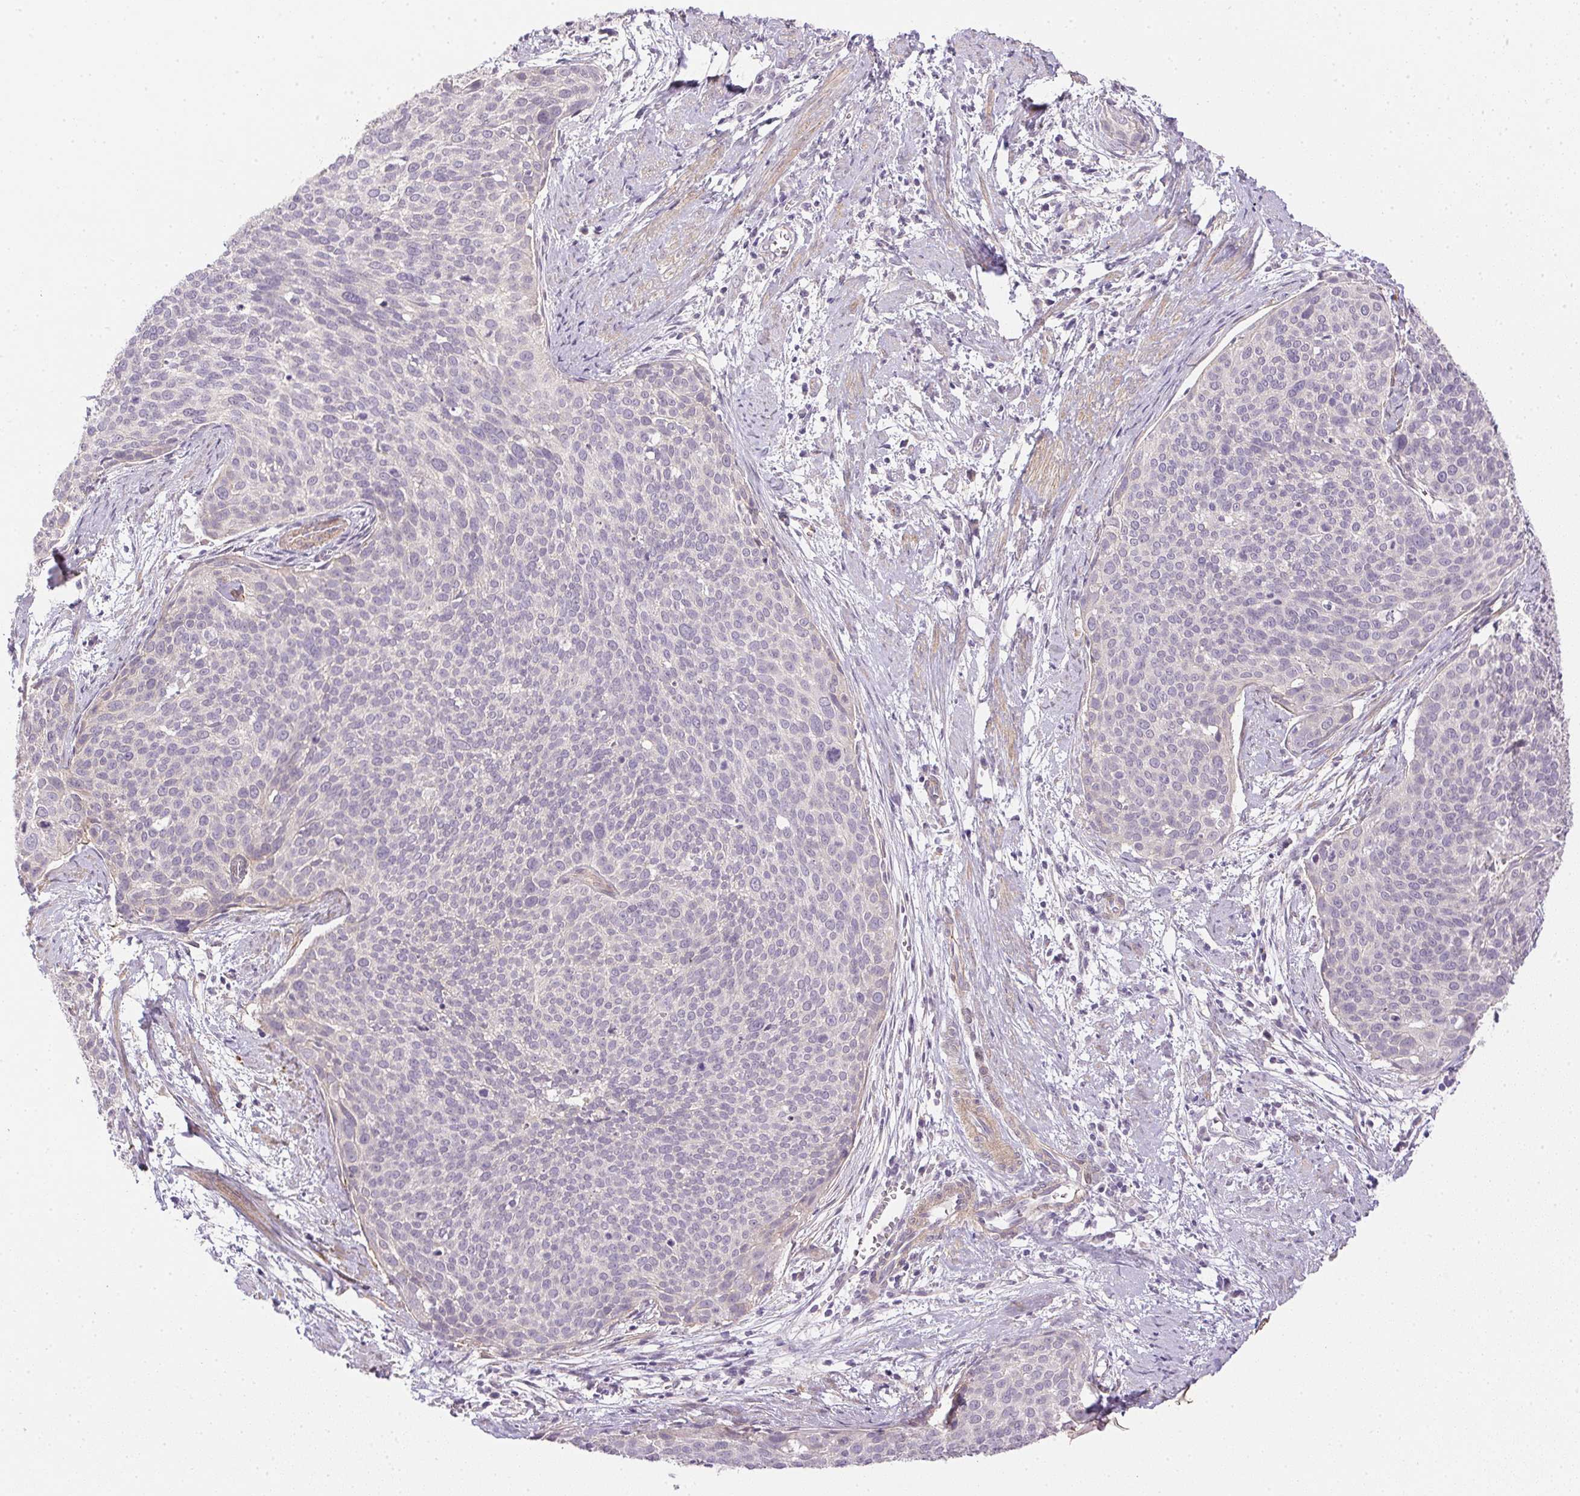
{"staining": {"intensity": "negative", "quantity": "none", "location": "none"}, "tissue": "cervical cancer", "cell_type": "Tumor cells", "image_type": "cancer", "snomed": [{"axis": "morphology", "description": "Squamous cell carcinoma, NOS"}, {"axis": "topography", "description": "Cervix"}], "caption": "Cervical cancer (squamous cell carcinoma) stained for a protein using immunohistochemistry exhibits no positivity tumor cells.", "gene": "PRL", "patient": {"sex": "female", "age": 39}}